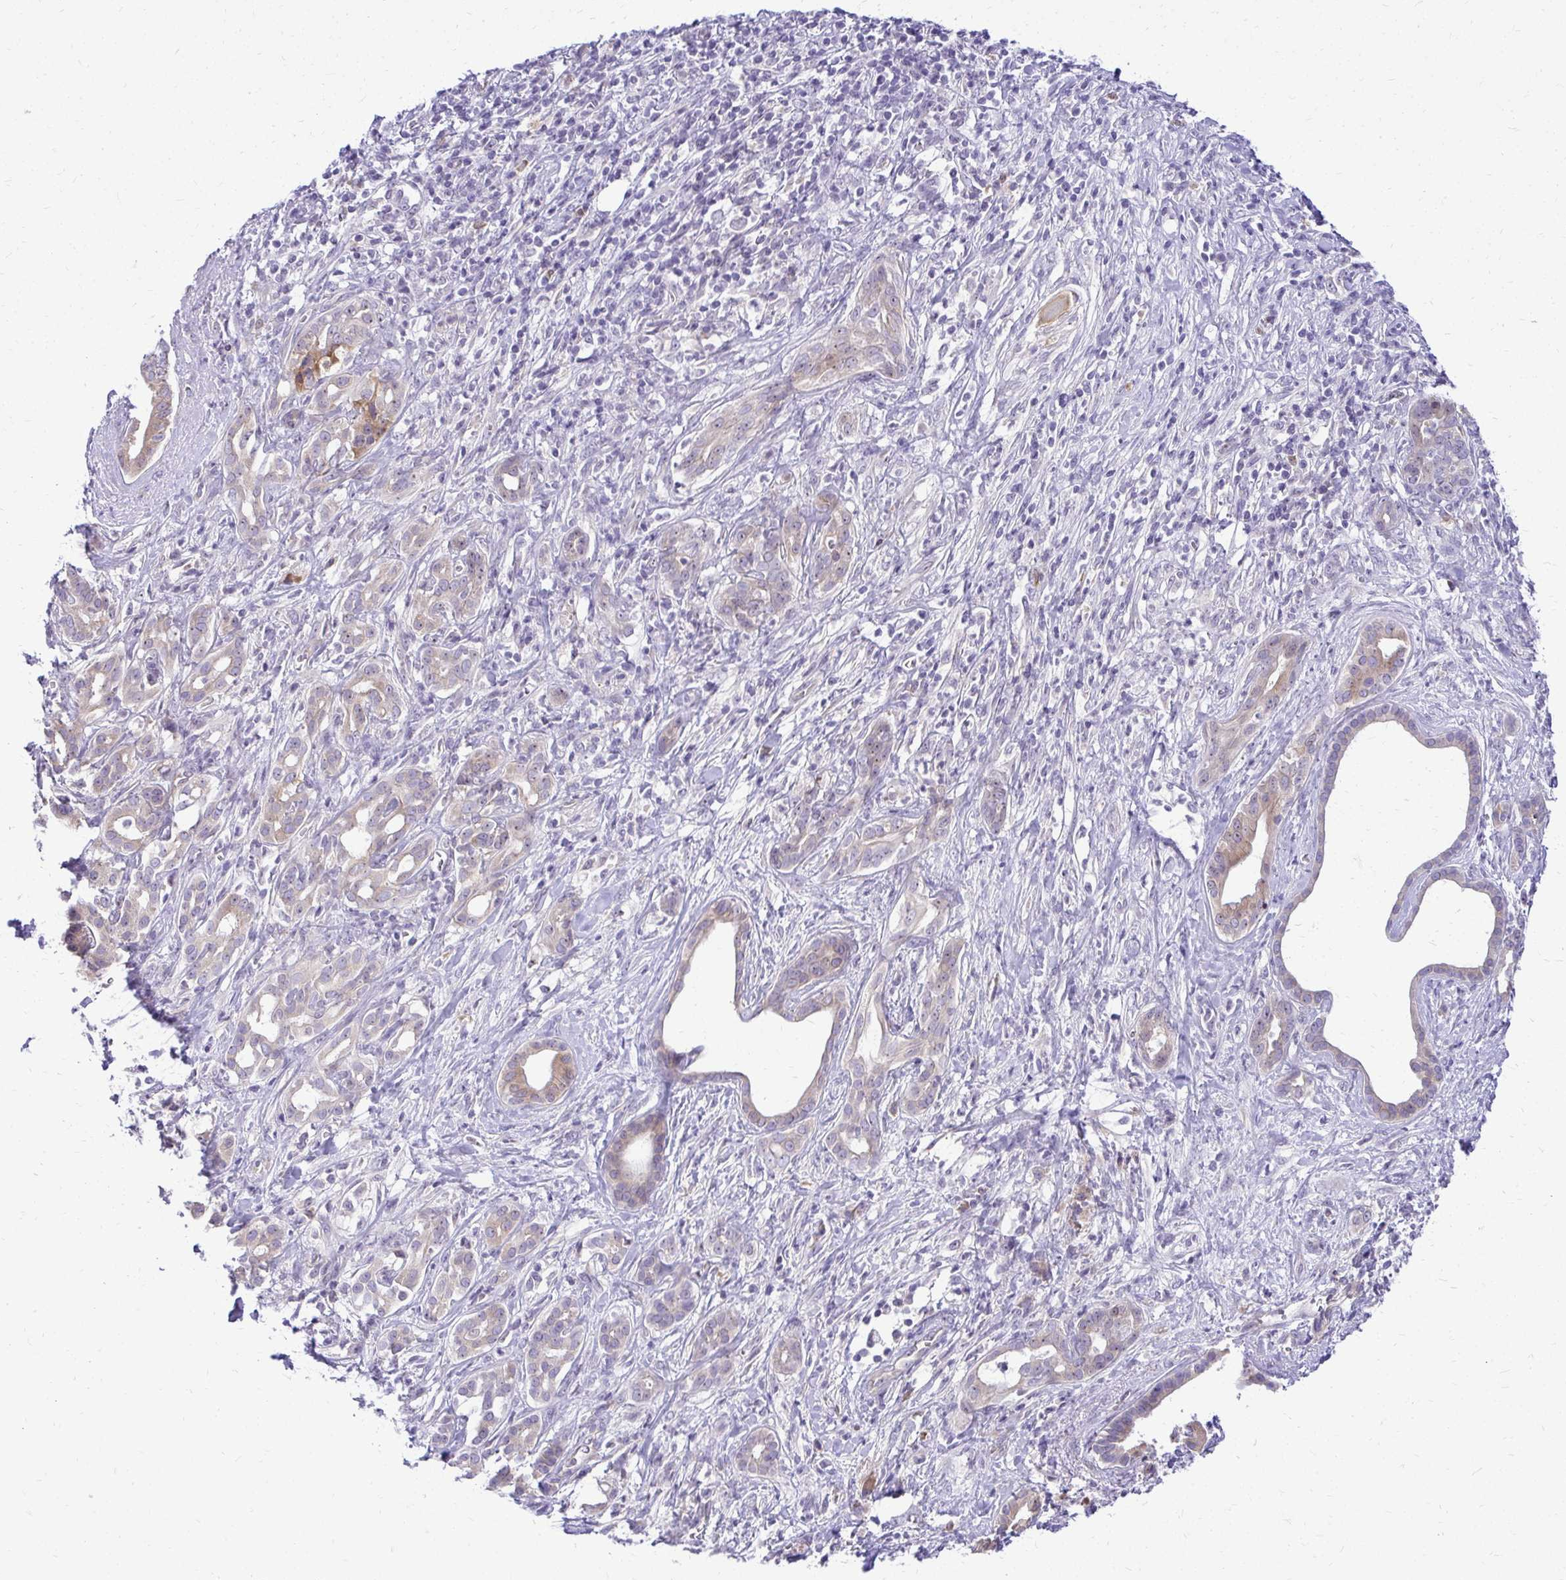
{"staining": {"intensity": "weak", "quantity": "25%-75%", "location": "nuclear"}, "tissue": "pancreatic cancer", "cell_type": "Tumor cells", "image_type": "cancer", "snomed": [{"axis": "morphology", "description": "Adenocarcinoma, NOS"}, {"axis": "topography", "description": "Pancreas"}], "caption": "Human pancreatic adenocarcinoma stained for a protein (brown) exhibits weak nuclear positive staining in approximately 25%-75% of tumor cells.", "gene": "NIFK", "patient": {"sex": "male", "age": 61}}